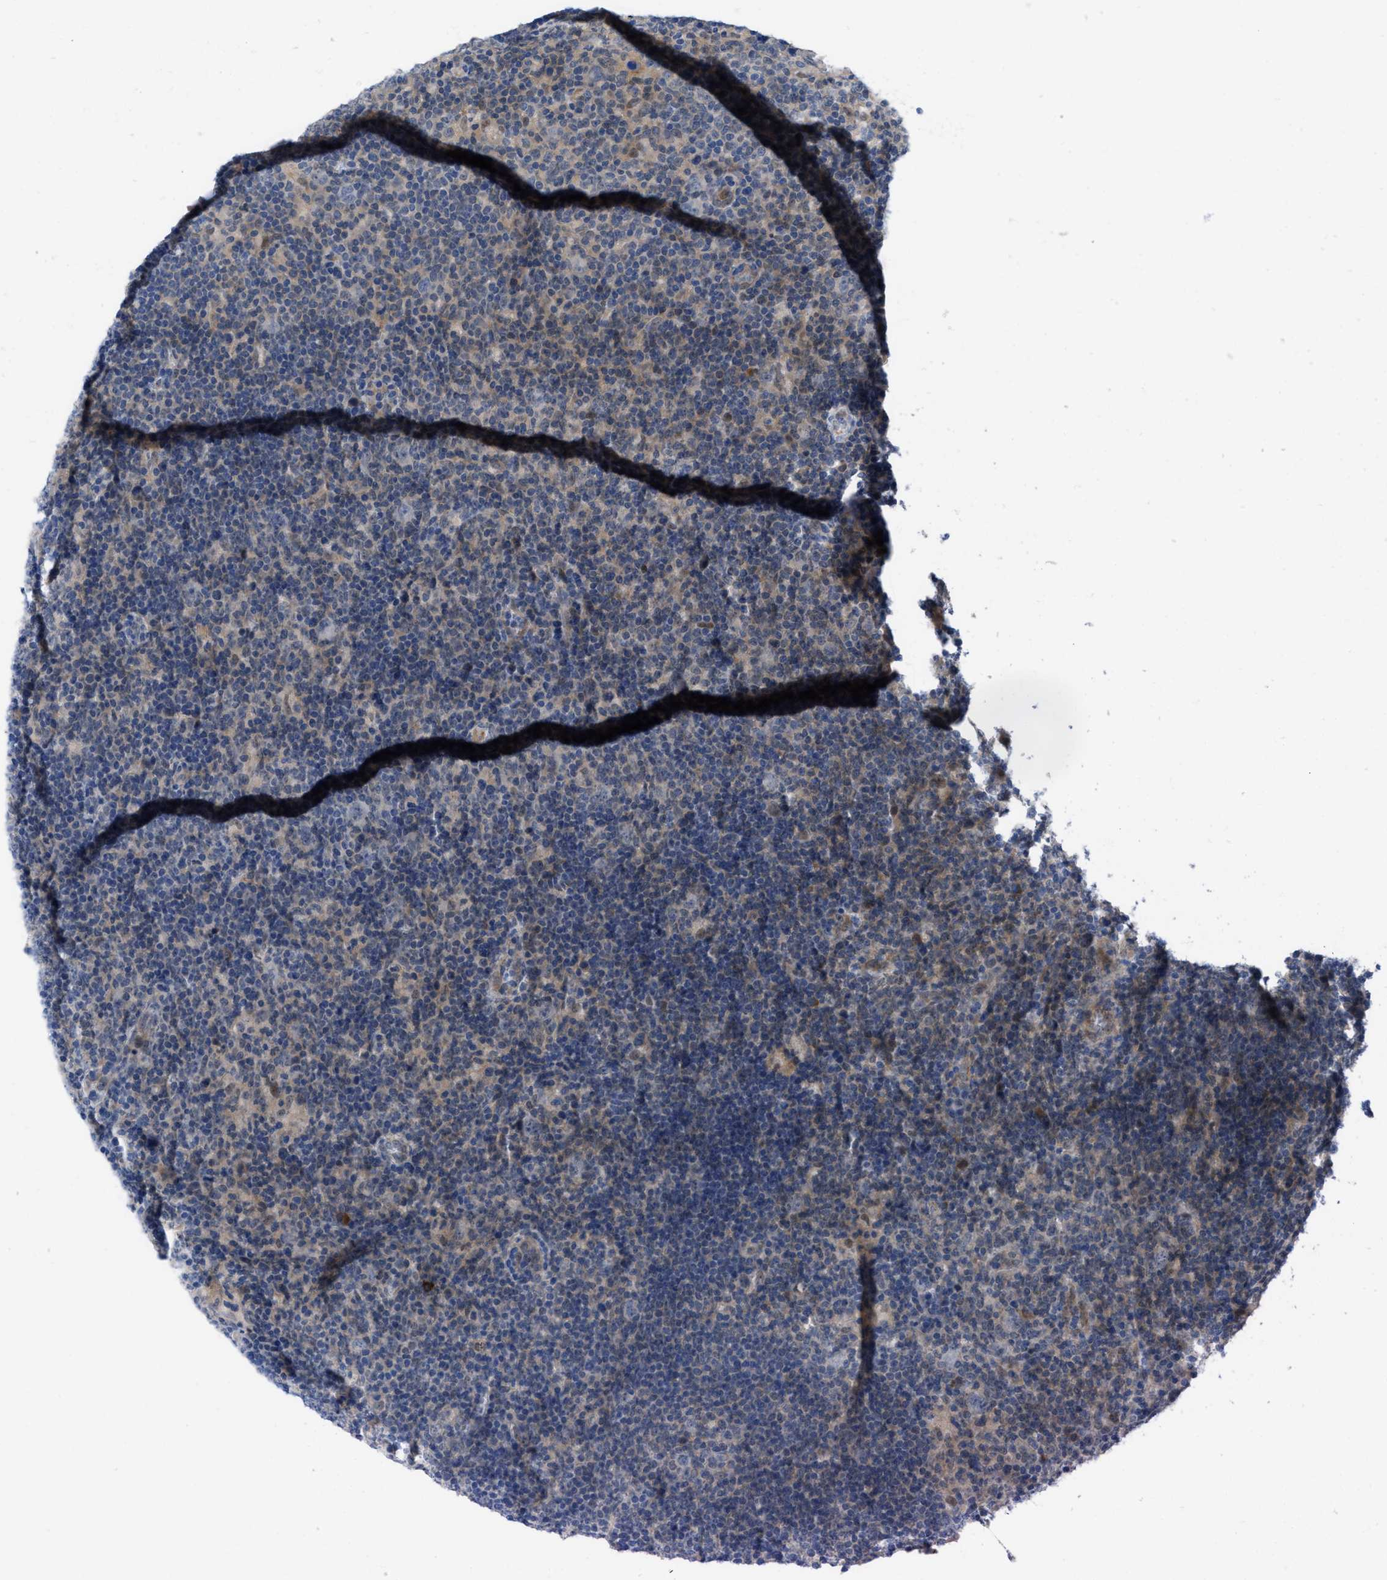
{"staining": {"intensity": "negative", "quantity": "none", "location": "none"}, "tissue": "lymphoma", "cell_type": "Tumor cells", "image_type": "cancer", "snomed": [{"axis": "morphology", "description": "Hodgkin's disease, NOS"}, {"axis": "topography", "description": "Lymph node"}], "caption": "Human Hodgkin's disease stained for a protein using immunohistochemistry (IHC) exhibits no positivity in tumor cells.", "gene": "IL17RE", "patient": {"sex": "female", "age": 57}}